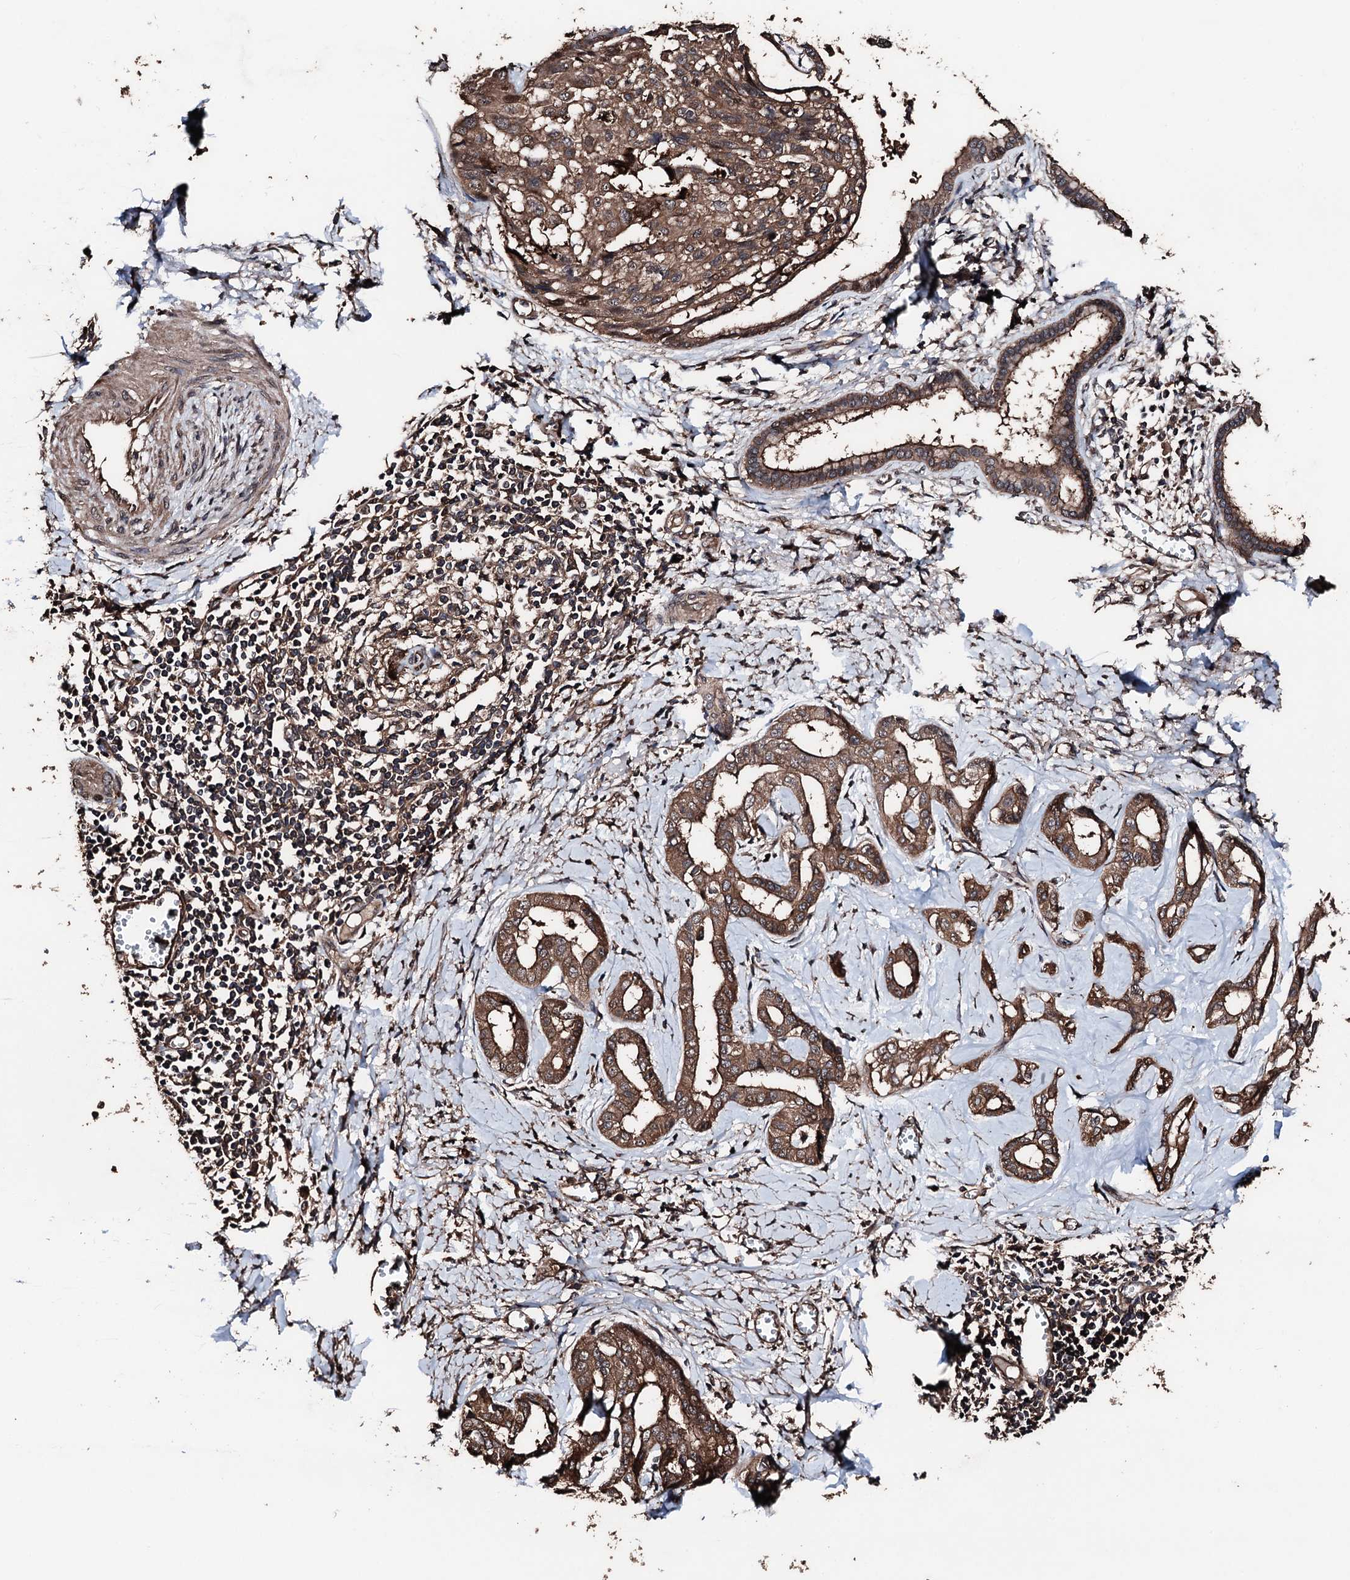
{"staining": {"intensity": "moderate", "quantity": ">75%", "location": "cytoplasmic/membranous"}, "tissue": "liver cancer", "cell_type": "Tumor cells", "image_type": "cancer", "snomed": [{"axis": "morphology", "description": "Cholangiocarcinoma"}, {"axis": "topography", "description": "Liver"}], "caption": "The photomicrograph shows a brown stain indicating the presence of a protein in the cytoplasmic/membranous of tumor cells in liver cancer (cholangiocarcinoma).", "gene": "KIF18A", "patient": {"sex": "female", "age": 77}}